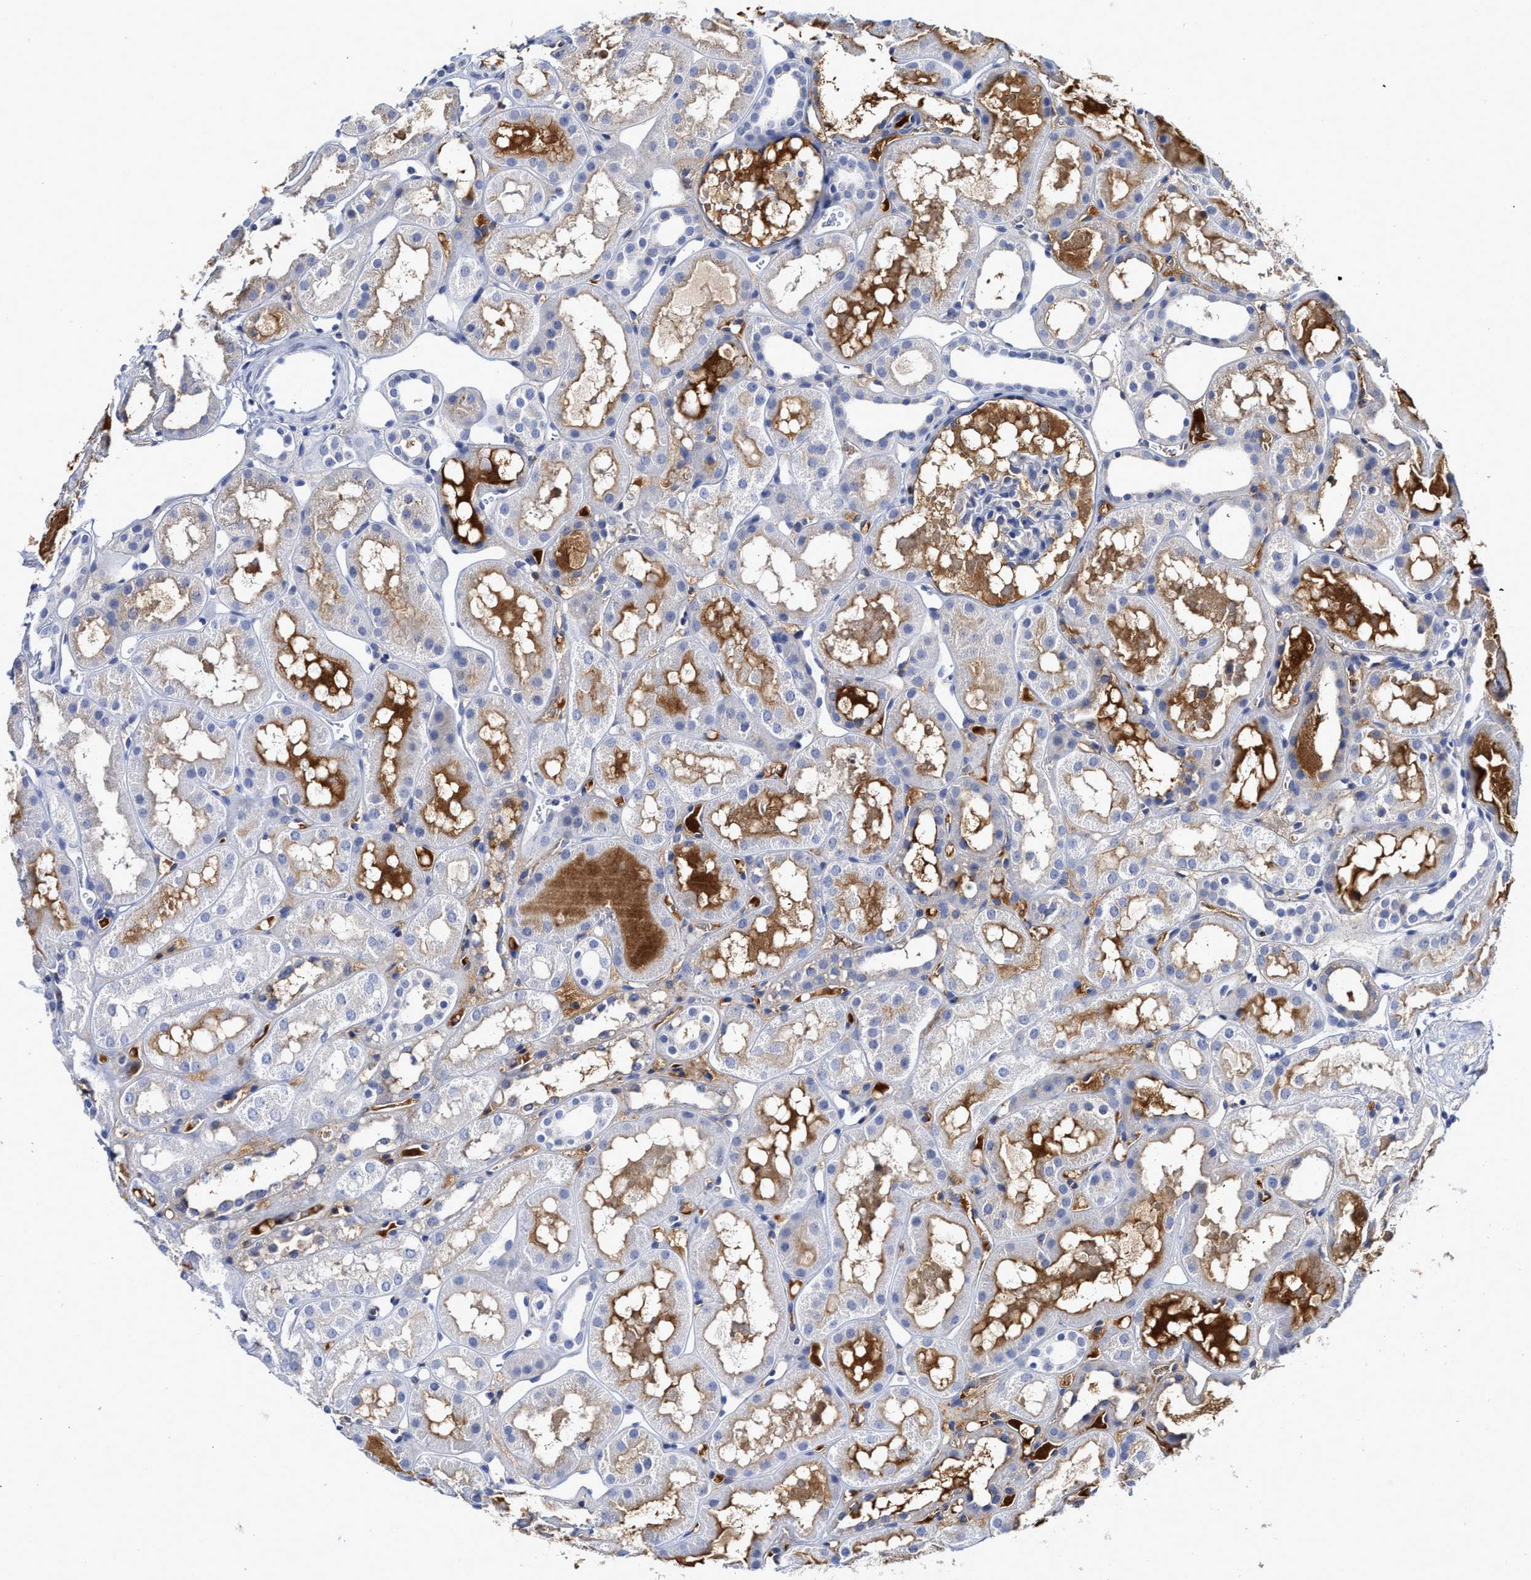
{"staining": {"intensity": "negative", "quantity": "none", "location": "none"}, "tissue": "kidney", "cell_type": "Cells in glomeruli", "image_type": "normal", "snomed": [{"axis": "morphology", "description": "Normal tissue, NOS"}, {"axis": "topography", "description": "Kidney"}, {"axis": "topography", "description": "Urinary bladder"}], "caption": "An immunohistochemistry histopathology image of unremarkable kidney is shown. There is no staining in cells in glomeruli of kidney.", "gene": "C2", "patient": {"sex": "male", "age": 16}}